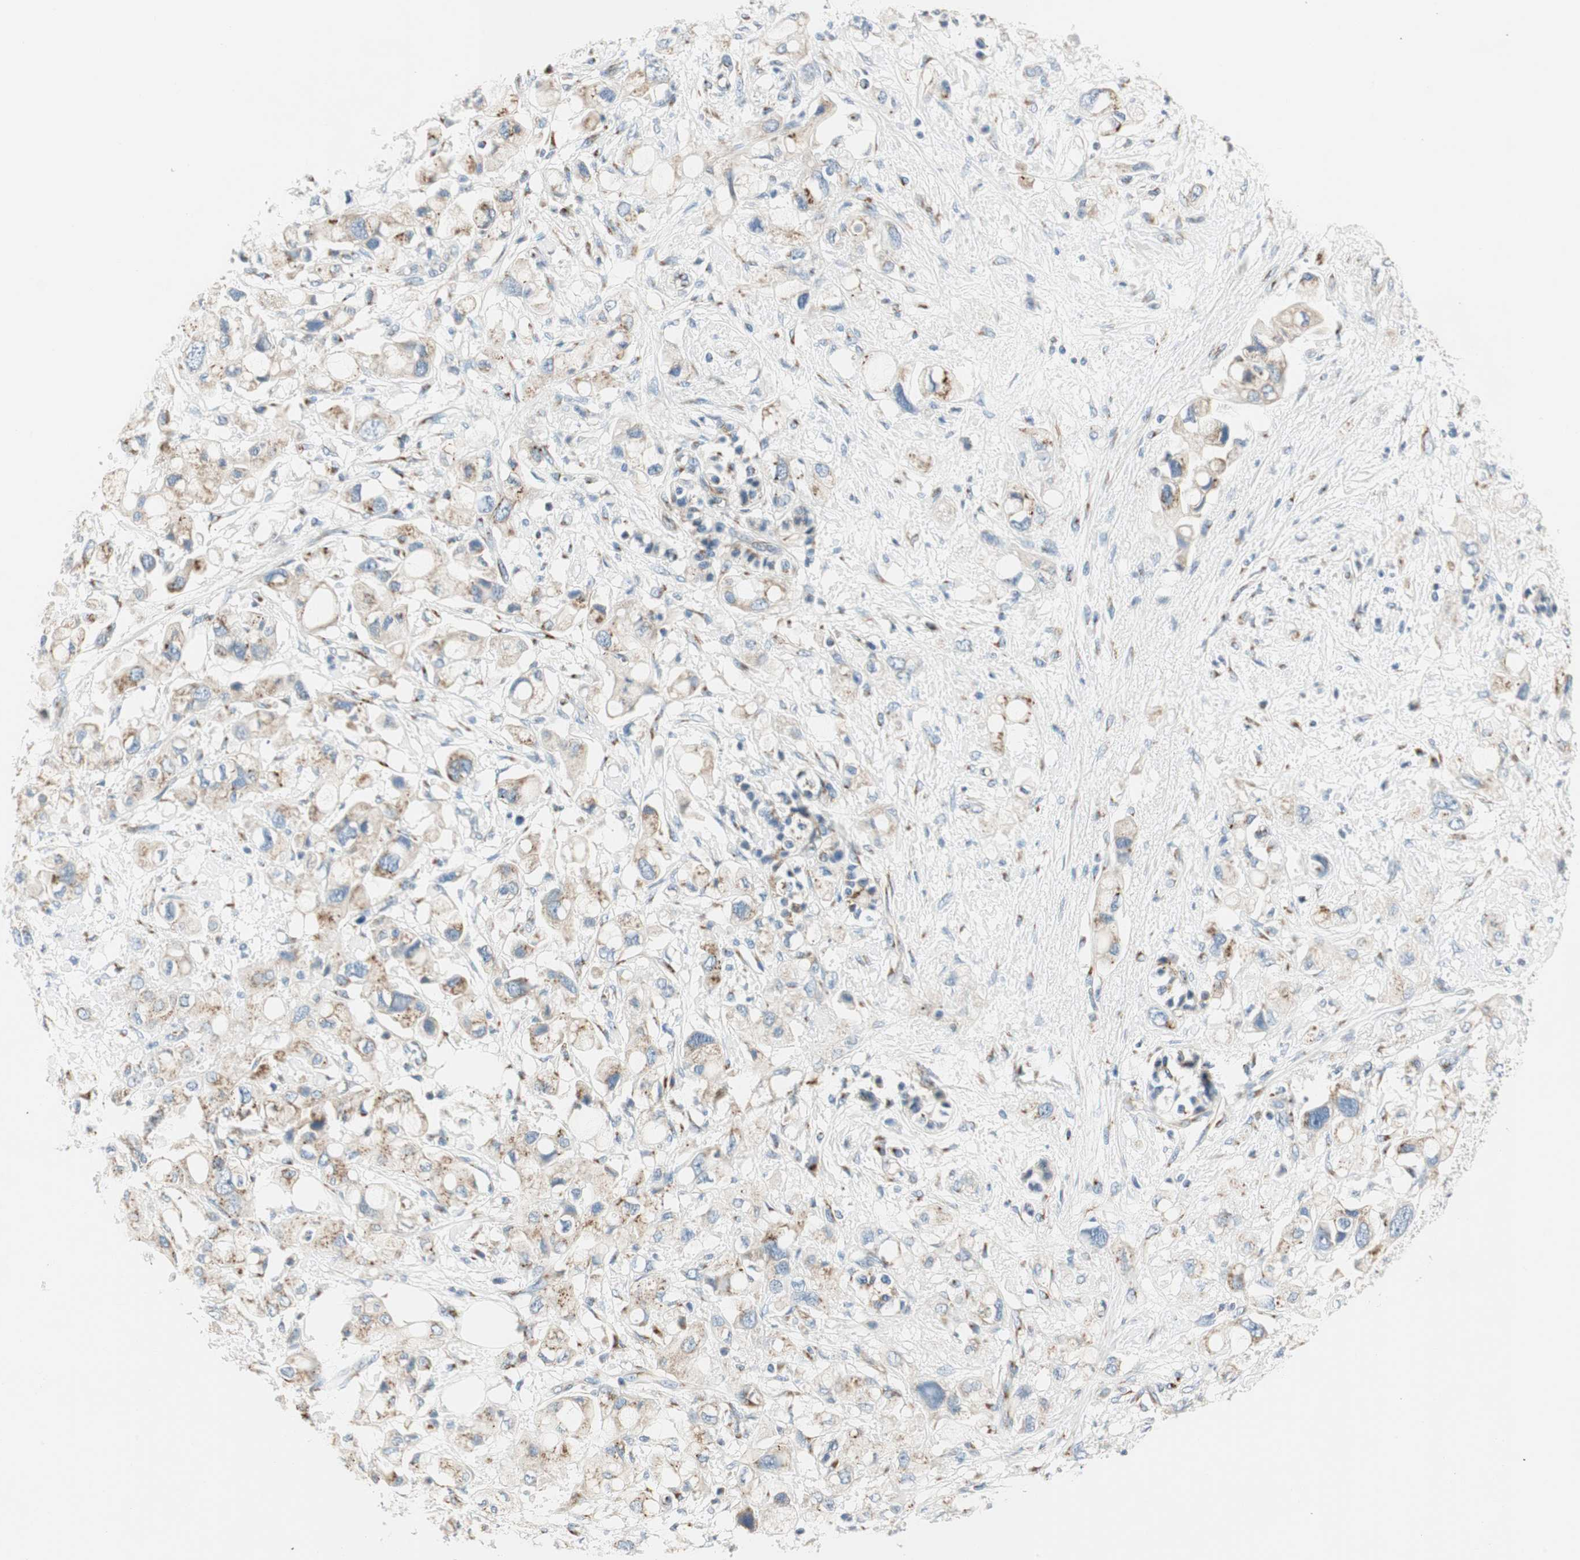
{"staining": {"intensity": "moderate", "quantity": "25%-75%", "location": "cytoplasmic/membranous"}, "tissue": "pancreatic cancer", "cell_type": "Tumor cells", "image_type": "cancer", "snomed": [{"axis": "morphology", "description": "Adenocarcinoma, NOS"}, {"axis": "topography", "description": "Pancreas"}], "caption": "Immunohistochemistry histopathology image of neoplastic tissue: pancreatic adenocarcinoma stained using immunohistochemistry (IHC) reveals medium levels of moderate protein expression localized specifically in the cytoplasmic/membranous of tumor cells, appearing as a cytoplasmic/membranous brown color.", "gene": "TMF1", "patient": {"sex": "female", "age": 56}}